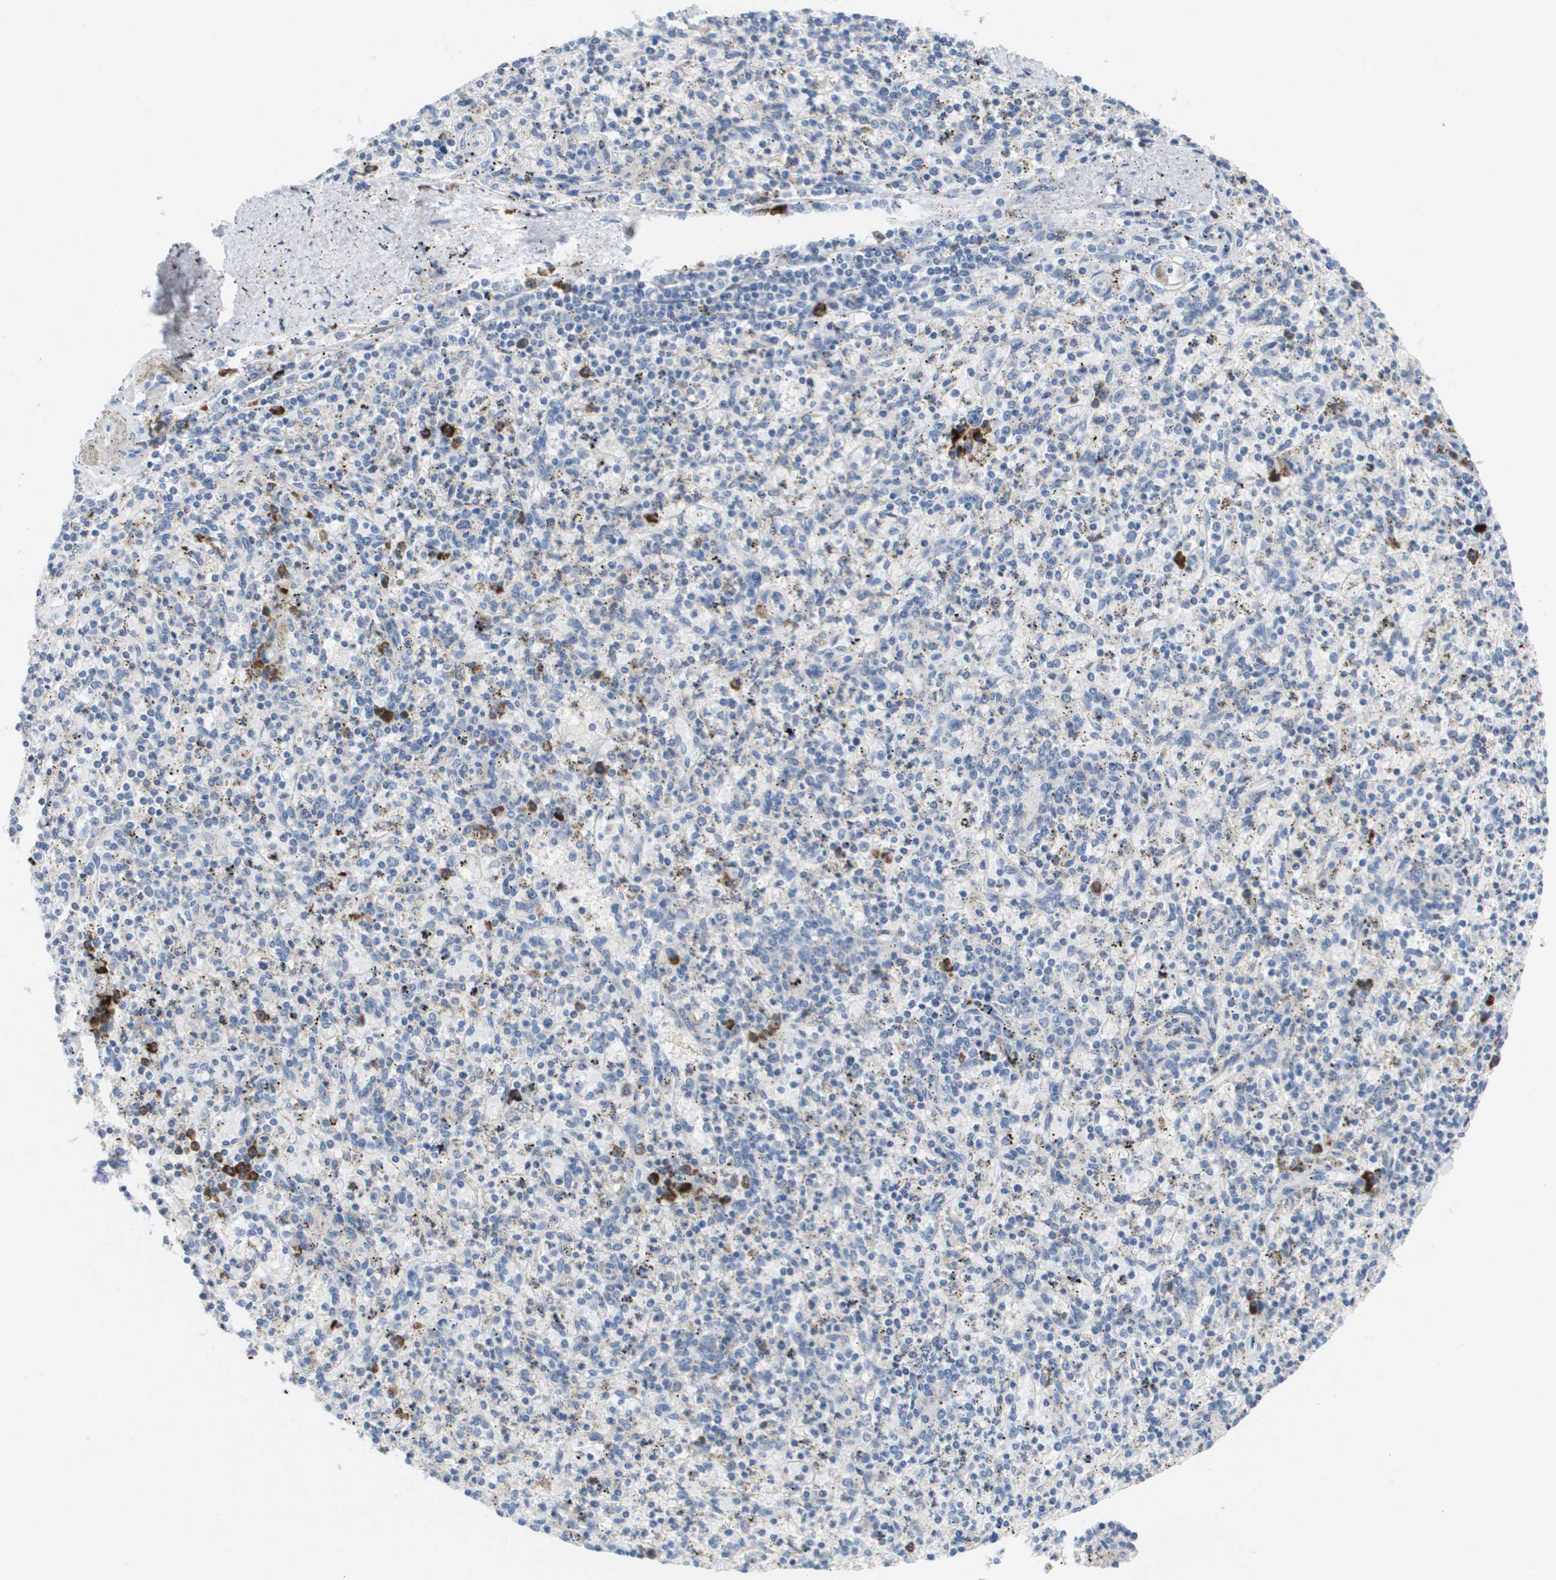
{"staining": {"intensity": "strong", "quantity": "<25%", "location": "cytoplasmic/membranous"}, "tissue": "spleen", "cell_type": "Cells in red pulp", "image_type": "normal", "snomed": [{"axis": "morphology", "description": "Normal tissue, NOS"}, {"axis": "topography", "description": "Spleen"}], "caption": "Immunohistochemical staining of unremarkable spleen displays strong cytoplasmic/membranous protein positivity in about <25% of cells in red pulp.", "gene": "CD3G", "patient": {"sex": "male", "age": 72}}